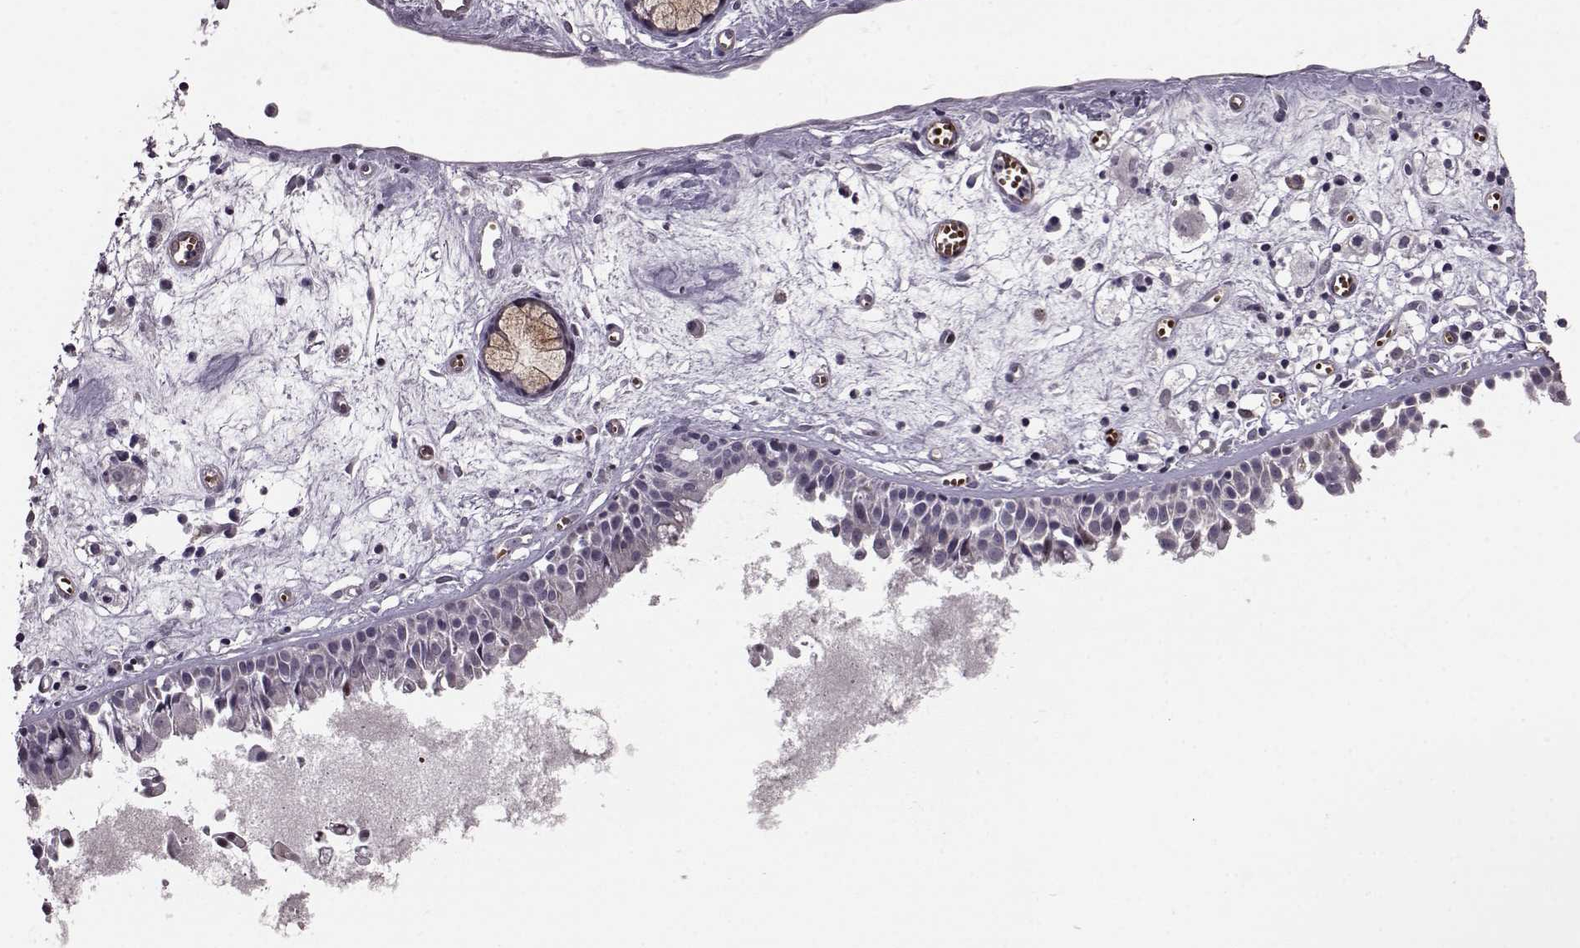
{"staining": {"intensity": "negative", "quantity": "none", "location": "none"}, "tissue": "nasopharynx", "cell_type": "Respiratory epithelial cells", "image_type": "normal", "snomed": [{"axis": "morphology", "description": "Normal tissue, NOS"}, {"axis": "topography", "description": "Nasopharynx"}], "caption": "Immunohistochemistry (IHC) photomicrograph of unremarkable nasopharynx: nasopharynx stained with DAB displays no significant protein expression in respiratory epithelial cells.", "gene": "PROP1", "patient": {"sex": "male", "age": 61}}